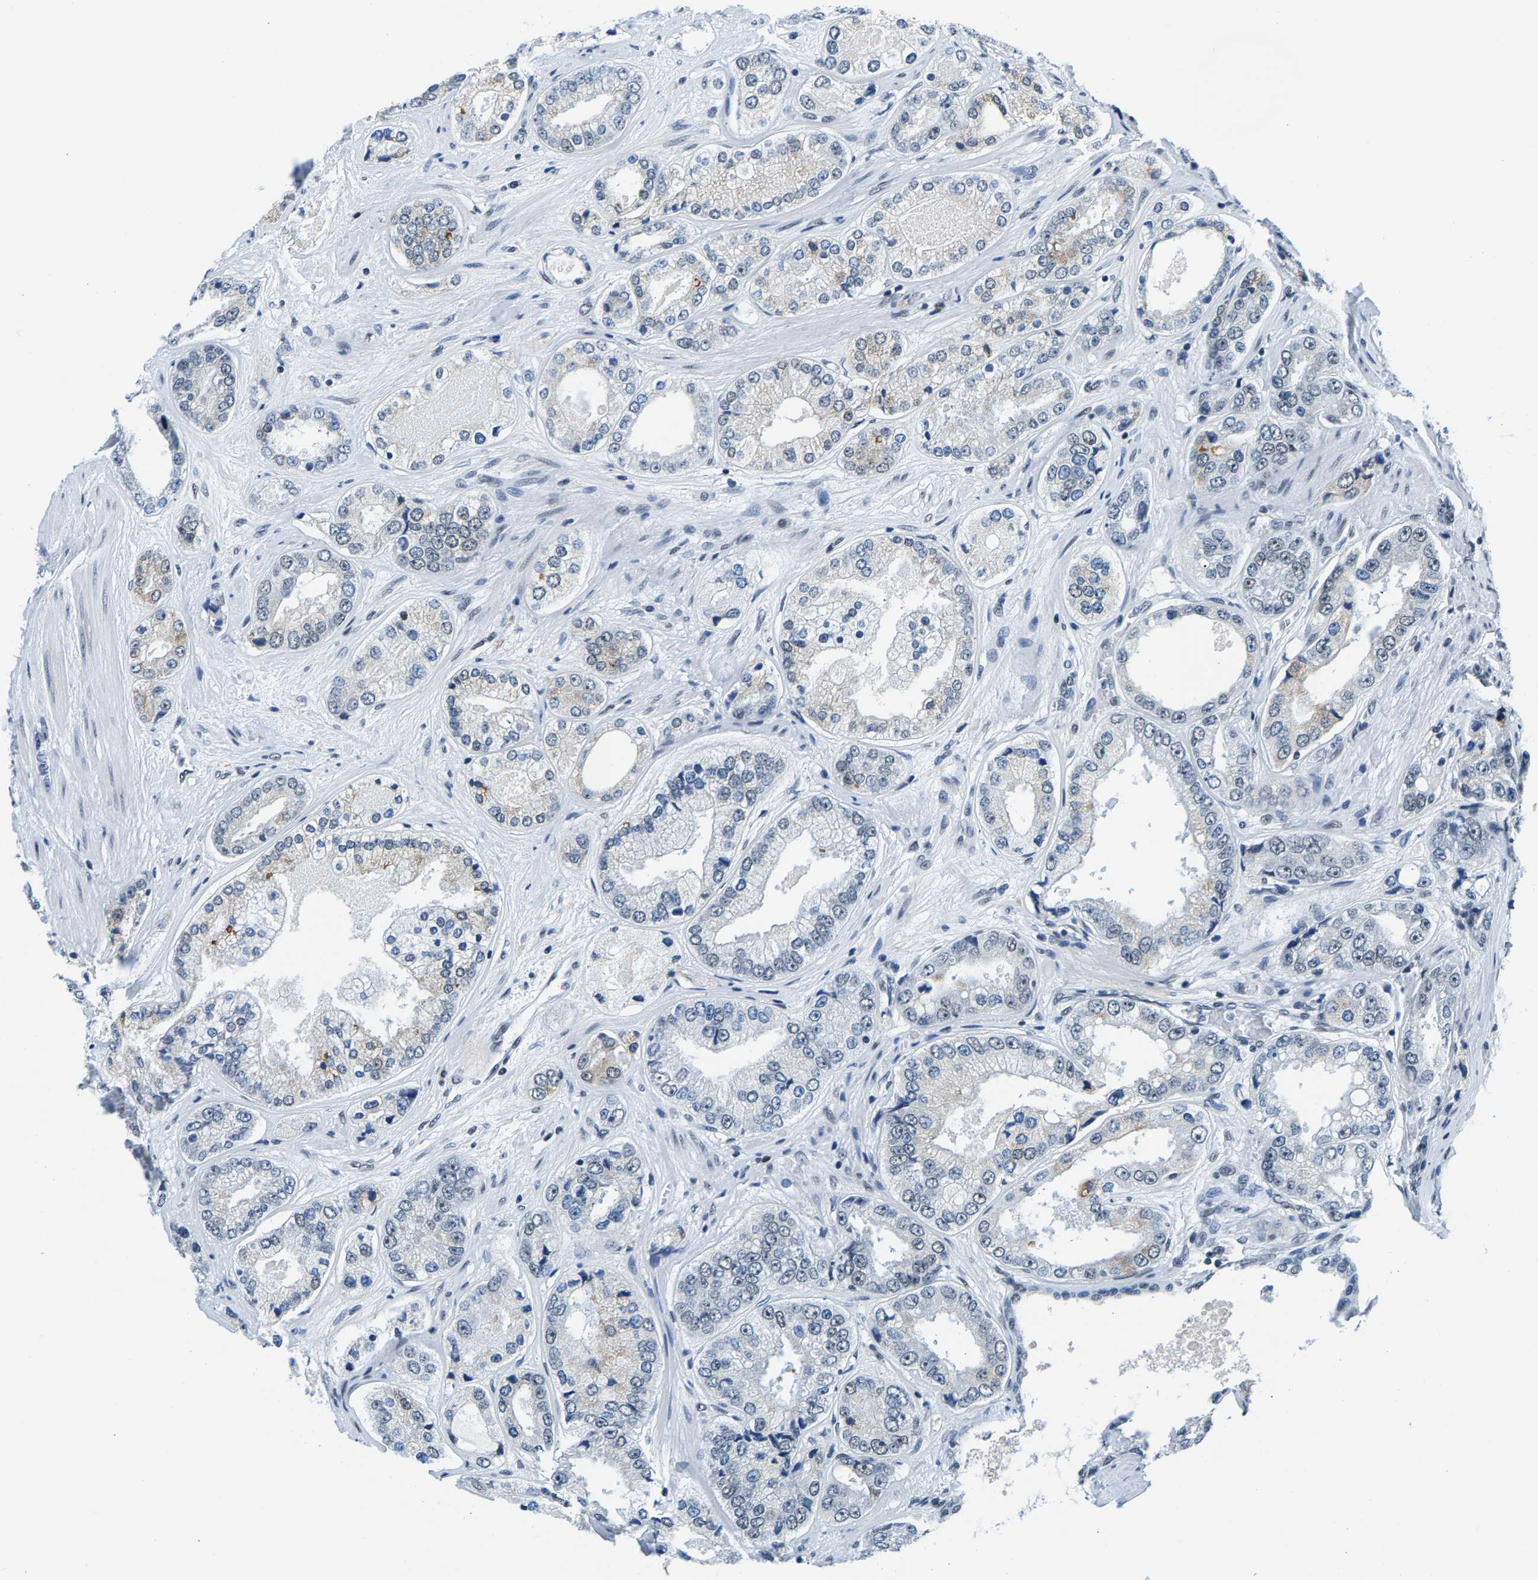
{"staining": {"intensity": "negative", "quantity": "none", "location": "none"}, "tissue": "prostate cancer", "cell_type": "Tumor cells", "image_type": "cancer", "snomed": [{"axis": "morphology", "description": "Adenocarcinoma, High grade"}, {"axis": "topography", "description": "Prostate"}], "caption": "IHC histopathology image of prostate cancer stained for a protein (brown), which demonstrates no staining in tumor cells. The staining is performed using DAB (3,3'-diaminobenzidine) brown chromogen with nuclei counter-stained in using hematoxylin.", "gene": "ATF2", "patient": {"sex": "male", "age": 61}}